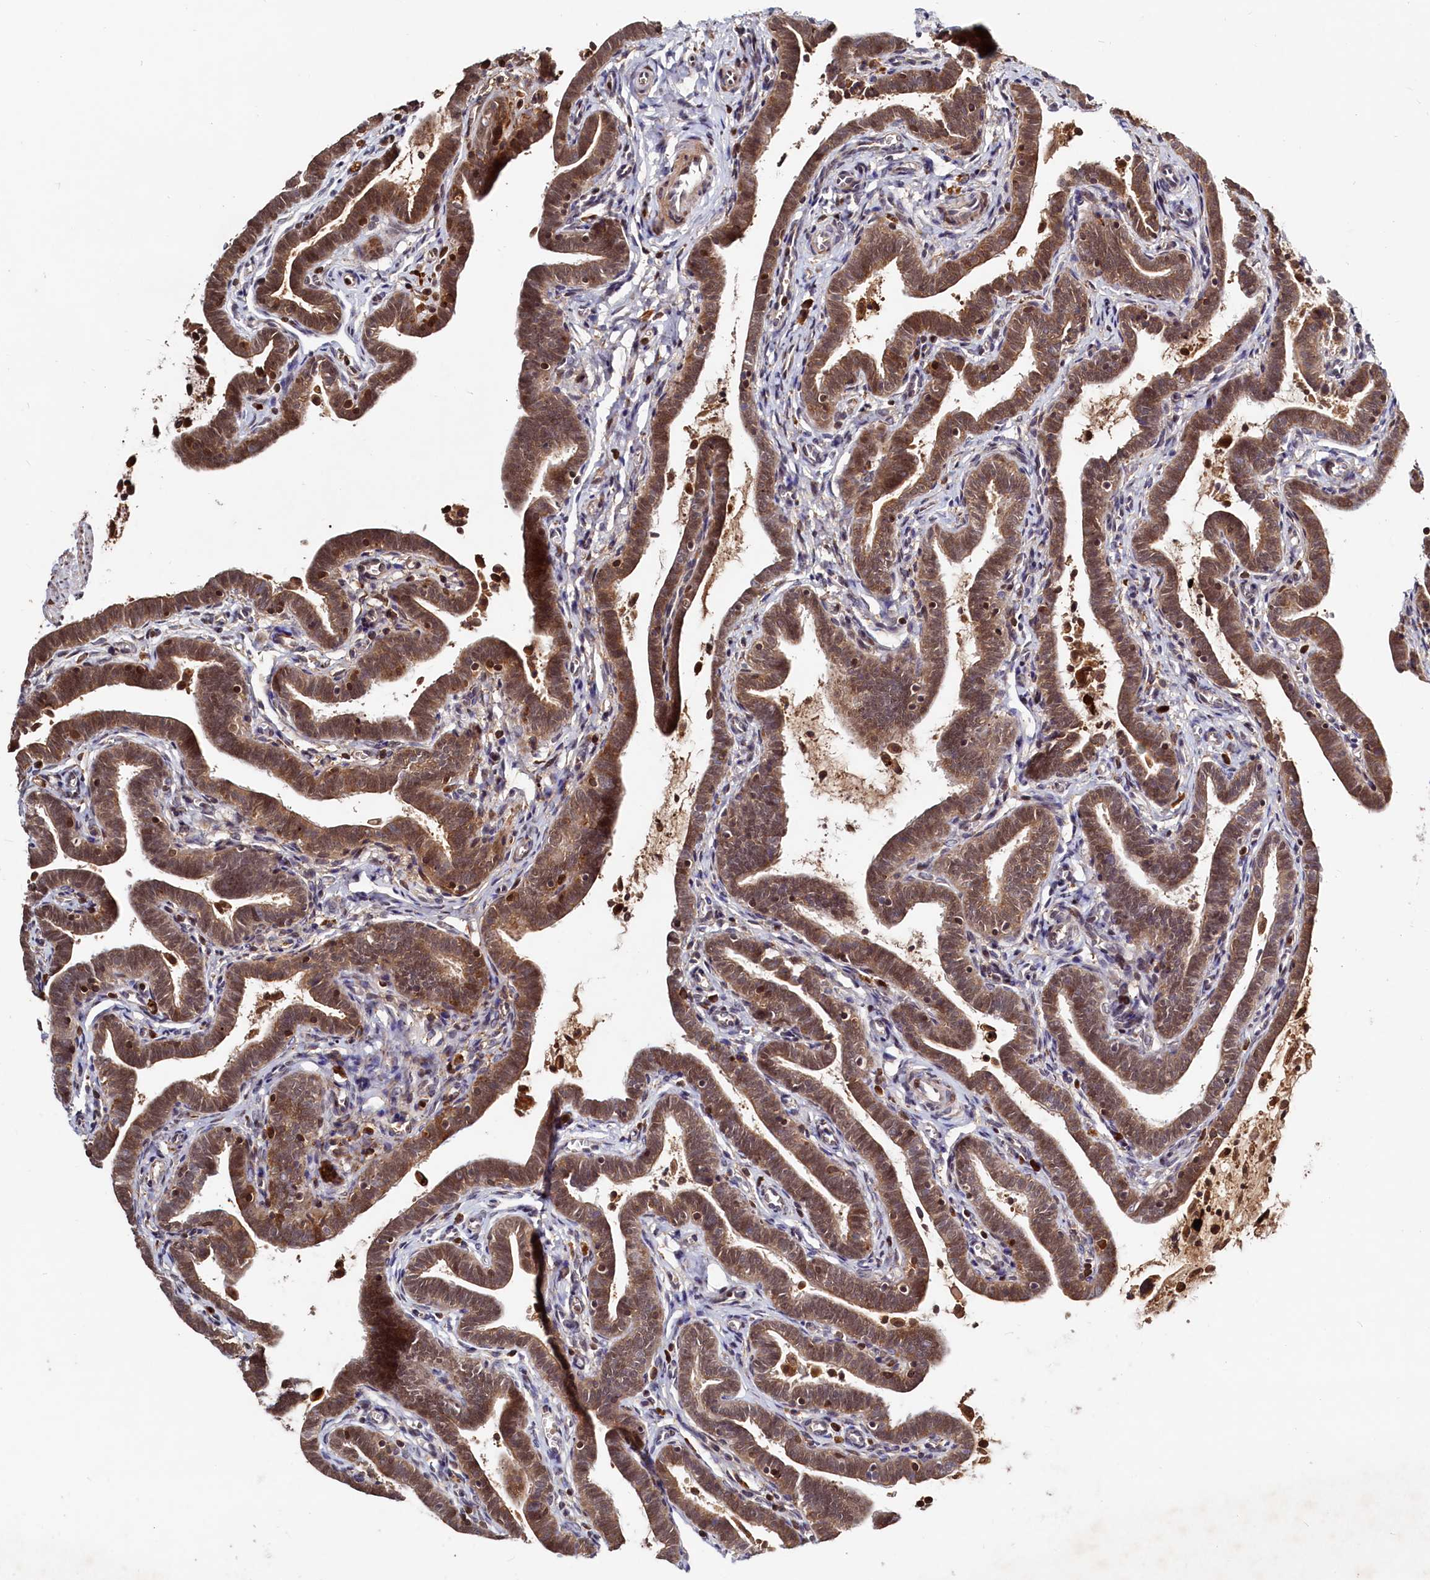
{"staining": {"intensity": "moderate", "quantity": ">75%", "location": "cytoplasmic/membranous,nuclear"}, "tissue": "fallopian tube", "cell_type": "Glandular cells", "image_type": "normal", "snomed": [{"axis": "morphology", "description": "Normal tissue, NOS"}, {"axis": "topography", "description": "Fallopian tube"}], "caption": "Protein expression analysis of benign human fallopian tube reveals moderate cytoplasmic/membranous,nuclear staining in approximately >75% of glandular cells.", "gene": "TRAPPC4", "patient": {"sex": "female", "age": 36}}